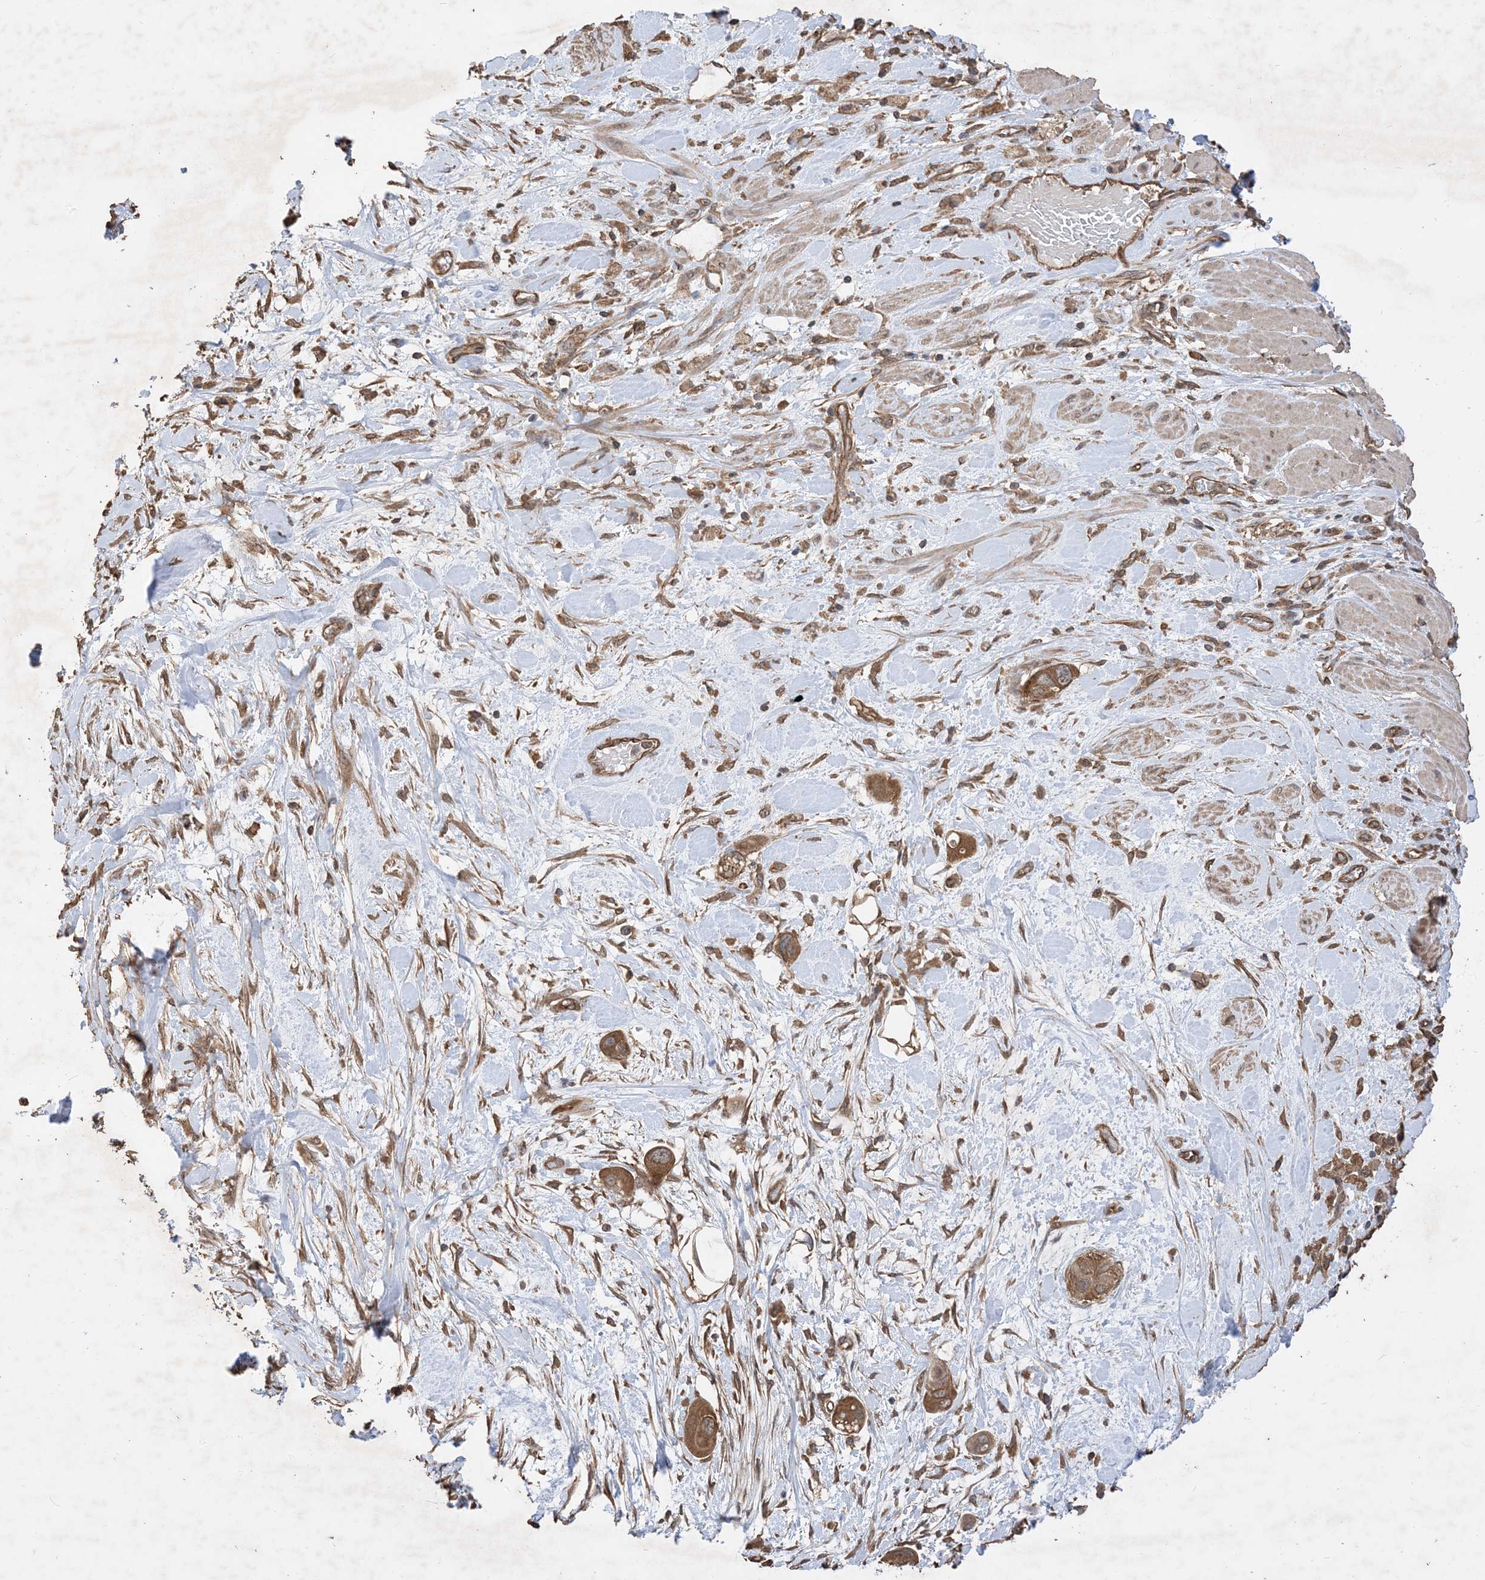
{"staining": {"intensity": "moderate", "quantity": ">75%", "location": "cytoplasmic/membranous"}, "tissue": "pancreatic cancer", "cell_type": "Tumor cells", "image_type": "cancer", "snomed": [{"axis": "morphology", "description": "Adenocarcinoma, NOS"}, {"axis": "topography", "description": "Pancreas"}], "caption": "A medium amount of moderate cytoplasmic/membranous expression is appreciated in about >75% of tumor cells in pancreatic cancer (adenocarcinoma) tissue. The staining was performed using DAB (3,3'-diaminobenzidine) to visualize the protein expression in brown, while the nuclei were stained in blue with hematoxylin (Magnification: 20x).", "gene": "ZKSCAN5", "patient": {"sex": "male", "age": 68}}